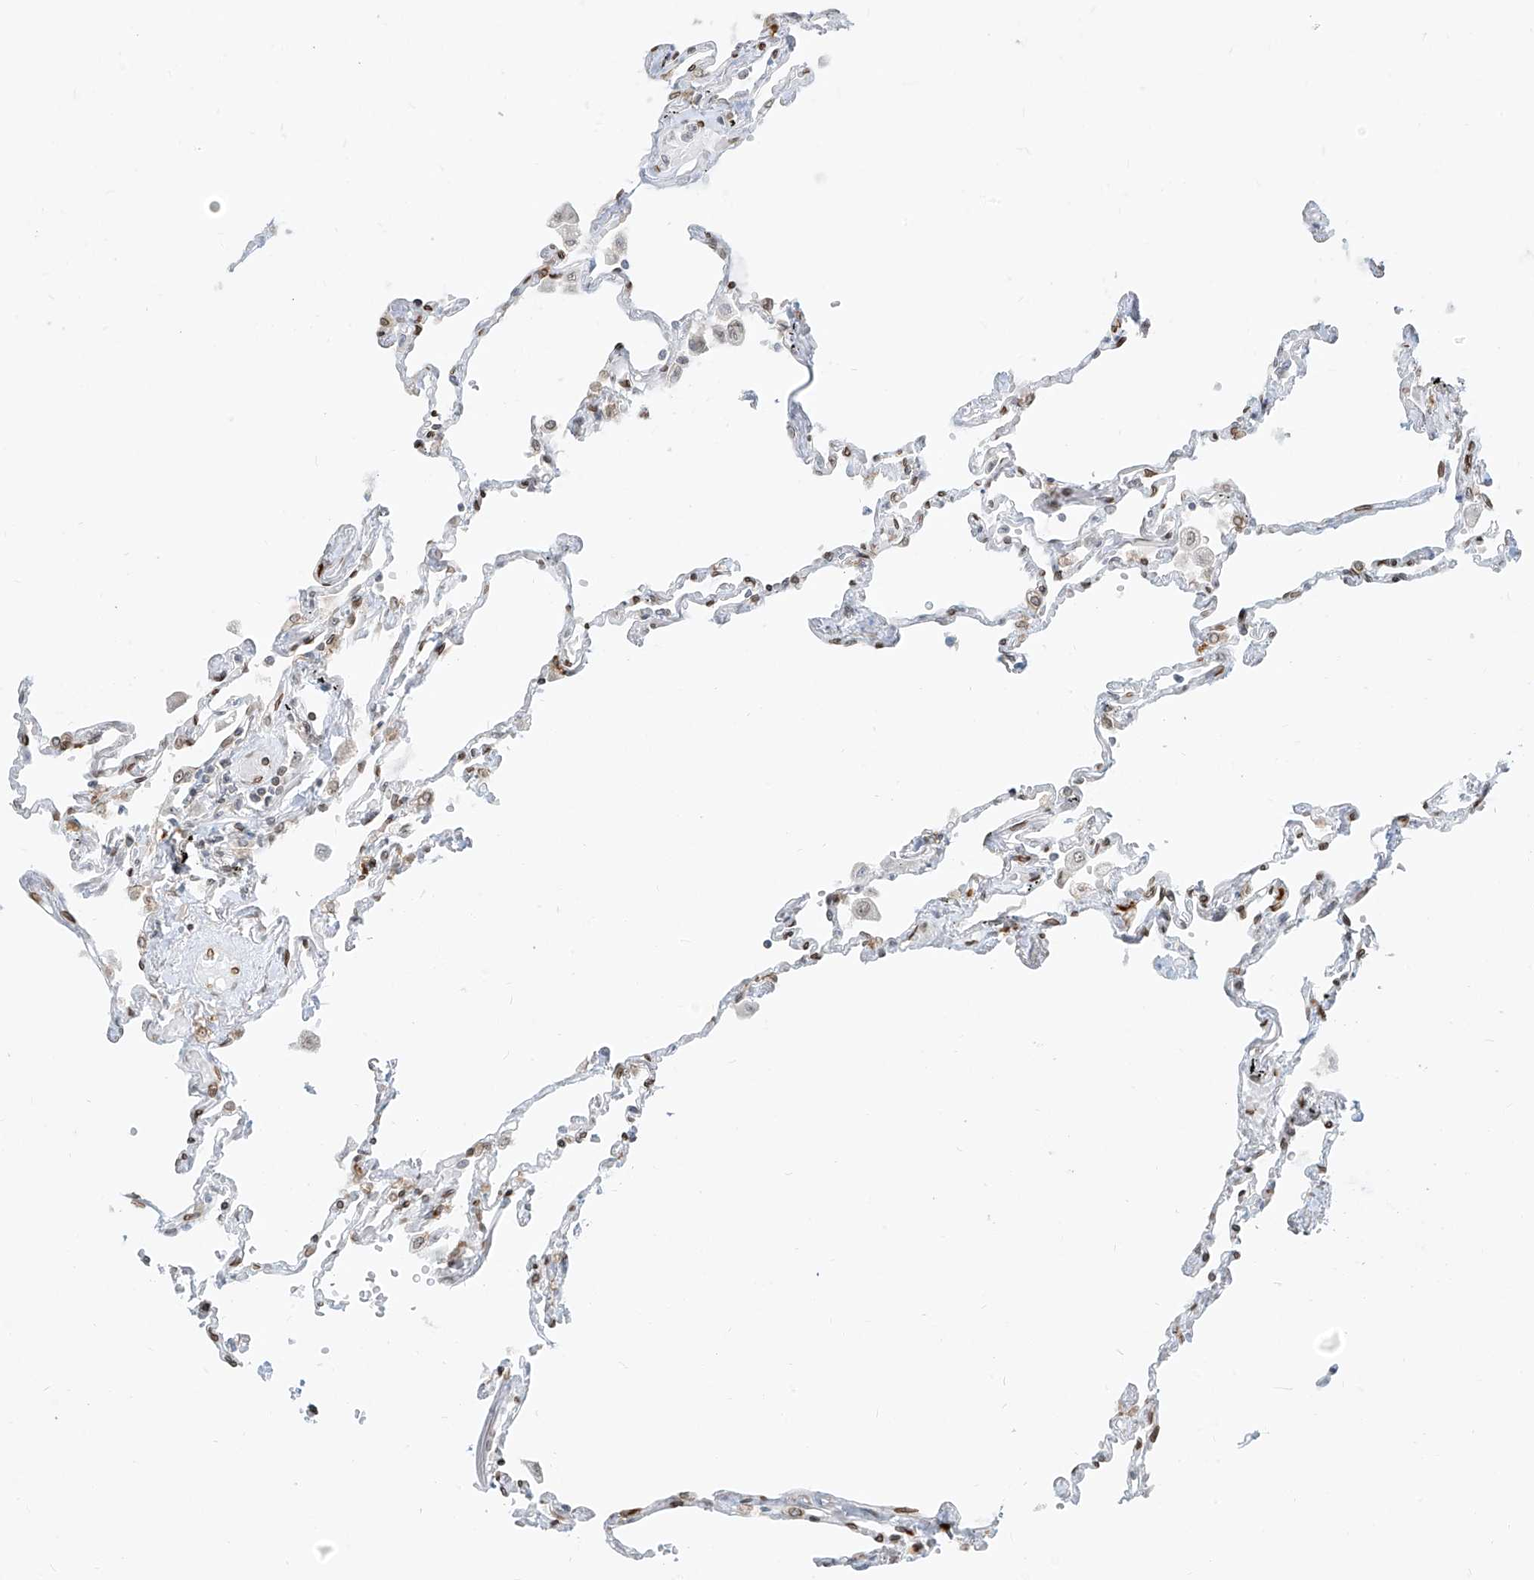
{"staining": {"intensity": "moderate", "quantity": "25%-75%", "location": "nuclear"}, "tissue": "lung", "cell_type": "Alveolar cells", "image_type": "normal", "snomed": [{"axis": "morphology", "description": "Normal tissue, NOS"}, {"axis": "topography", "description": "Lung"}], "caption": "Immunohistochemical staining of normal lung shows medium levels of moderate nuclear expression in approximately 25%-75% of alveolar cells. (Brightfield microscopy of DAB IHC at high magnification).", "gene": "SAMD15", "patient": {"sex": "female", "age": 67}}